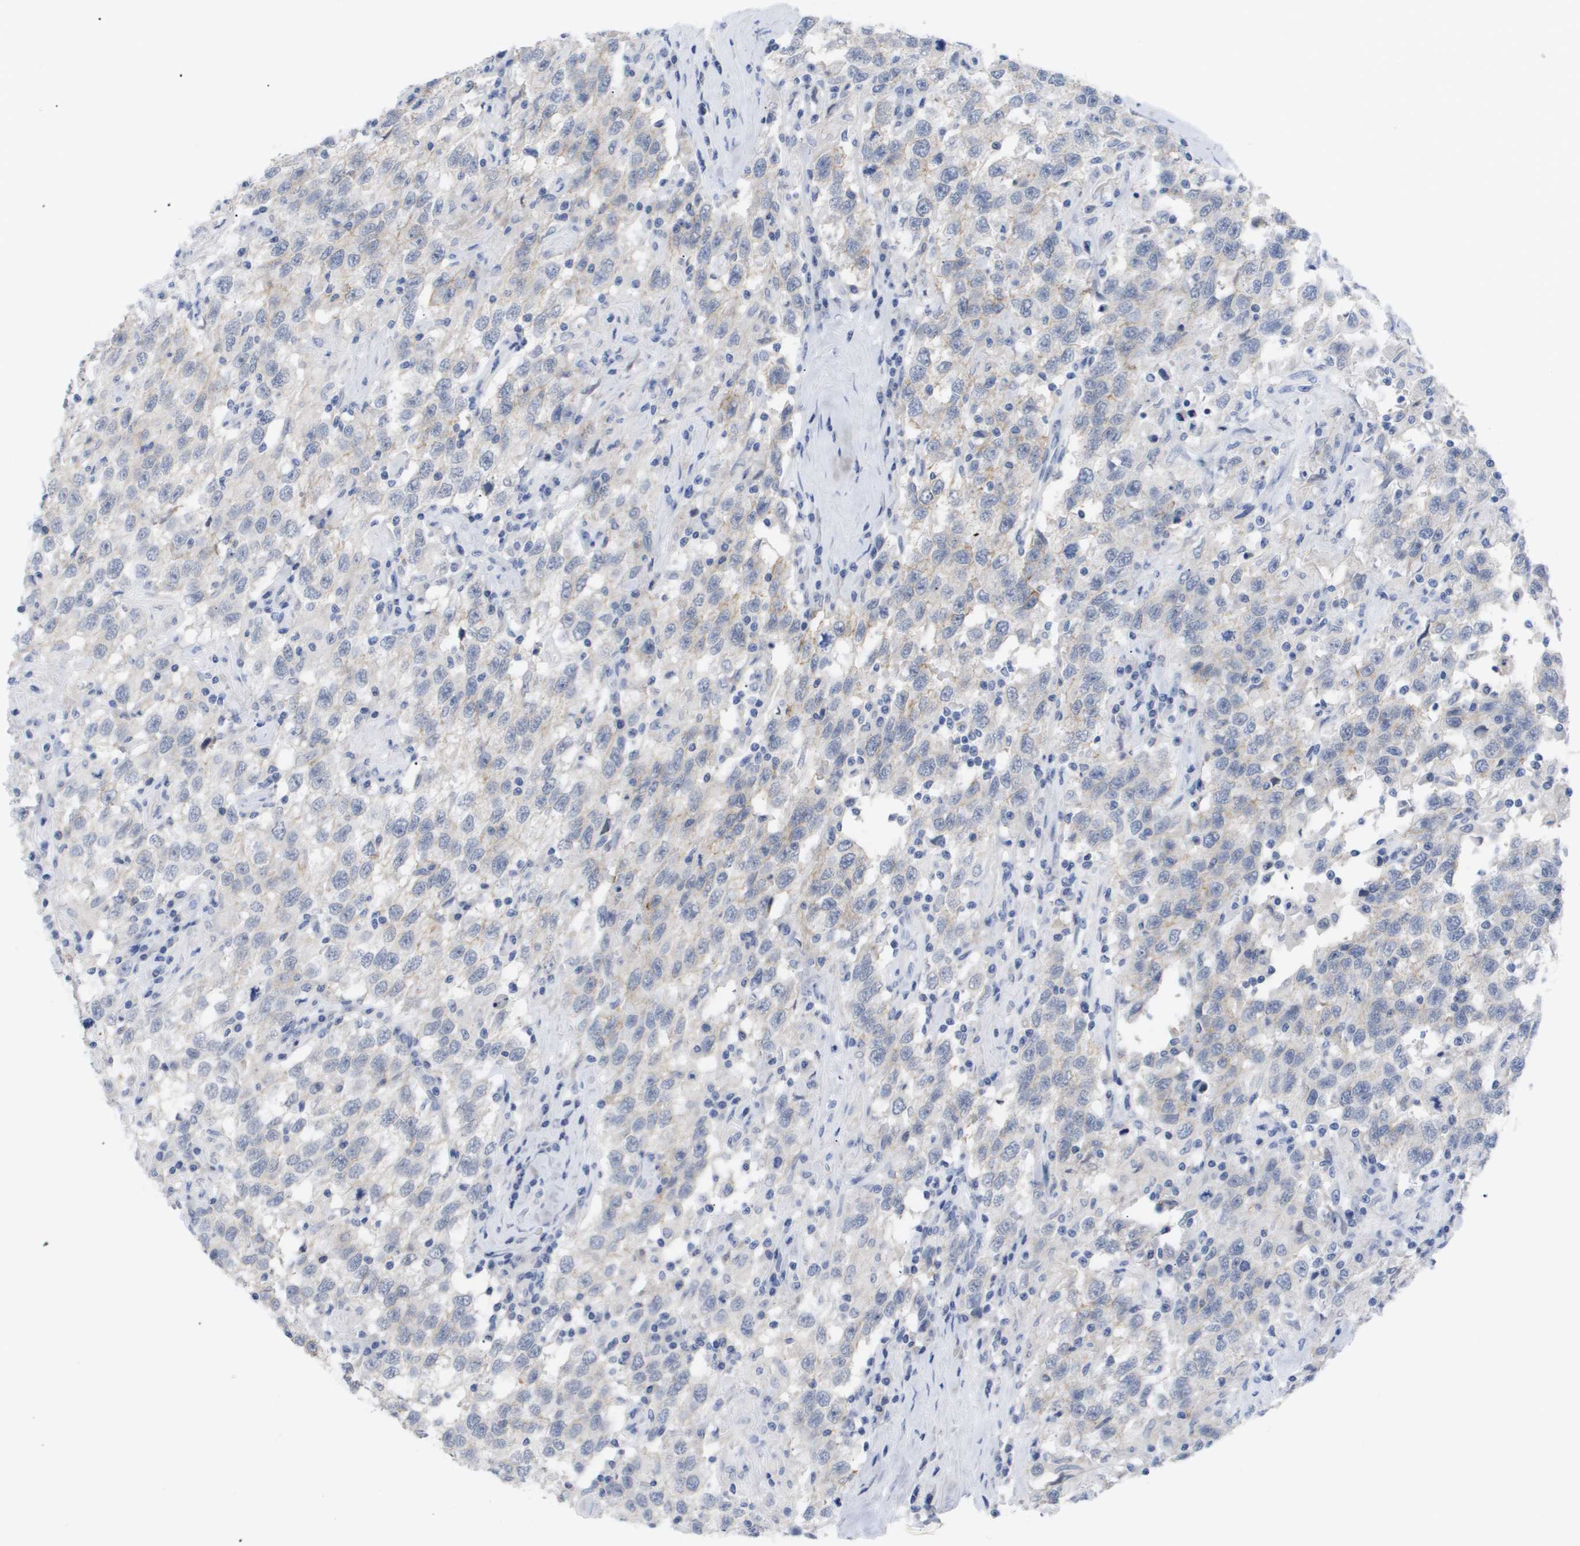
{"staining": {"intensity": "negative", "quantity": "none", "location": "none"}, "tissue": "testis cancer", "cell_type": "Tumor cells", "image_type": "cancer", "snomed": [{"axis": "morphology", "description": "Seminoma, NOS"}, {"axis": "topography", "description": "Testis"}], "caption": "This is a image of IHC staining of testis cancer (seminoma), which shows no positivity in tumor cells.", "gene": "CAV3", "patient": {"sex": "male", "age": 41}}